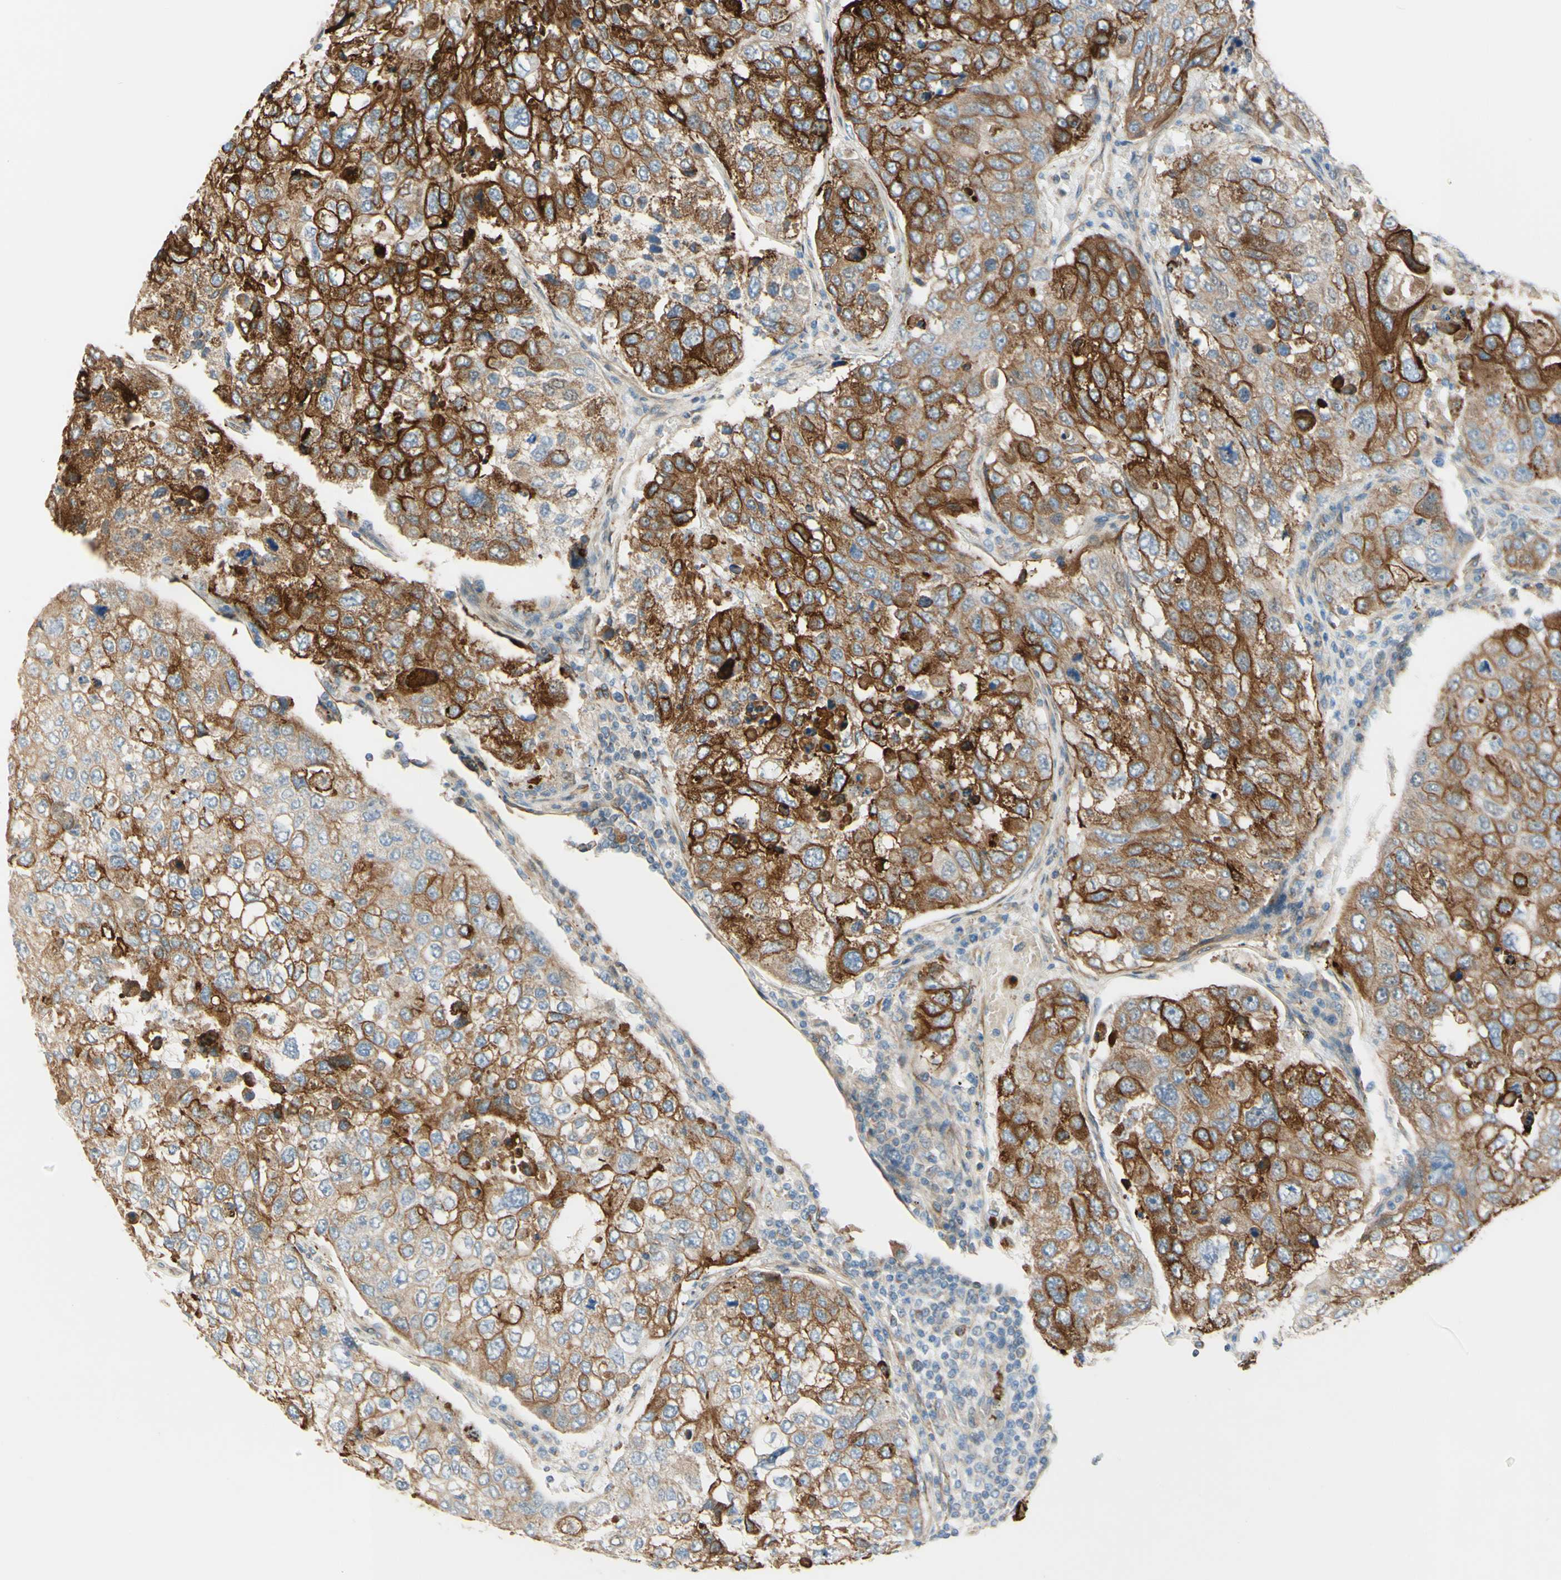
{"staining": {"intensity": "strong", "quantity": ">75%", "location": "cytoplasmic/membranous"}, "tissue": "urothelial cancer", "cell_type": "Tumor cells", "image_type": "cancer", "snomed": [{"axis": "morphology", "description": "Urothelial carcinoma, High grade"}, {"axis": "topography", "description": "Lymph node"}, {"axis": "topography", "description": "Urinary bladder"}], "caption": "Urothelial carcinoma (high-grade) tissue demonstrates strong cytoplasmic/membranous positivity in approximately >75% of tumor cells", "gene": "ENDOD1", "patient": {"sex": "male", "age": 51}}